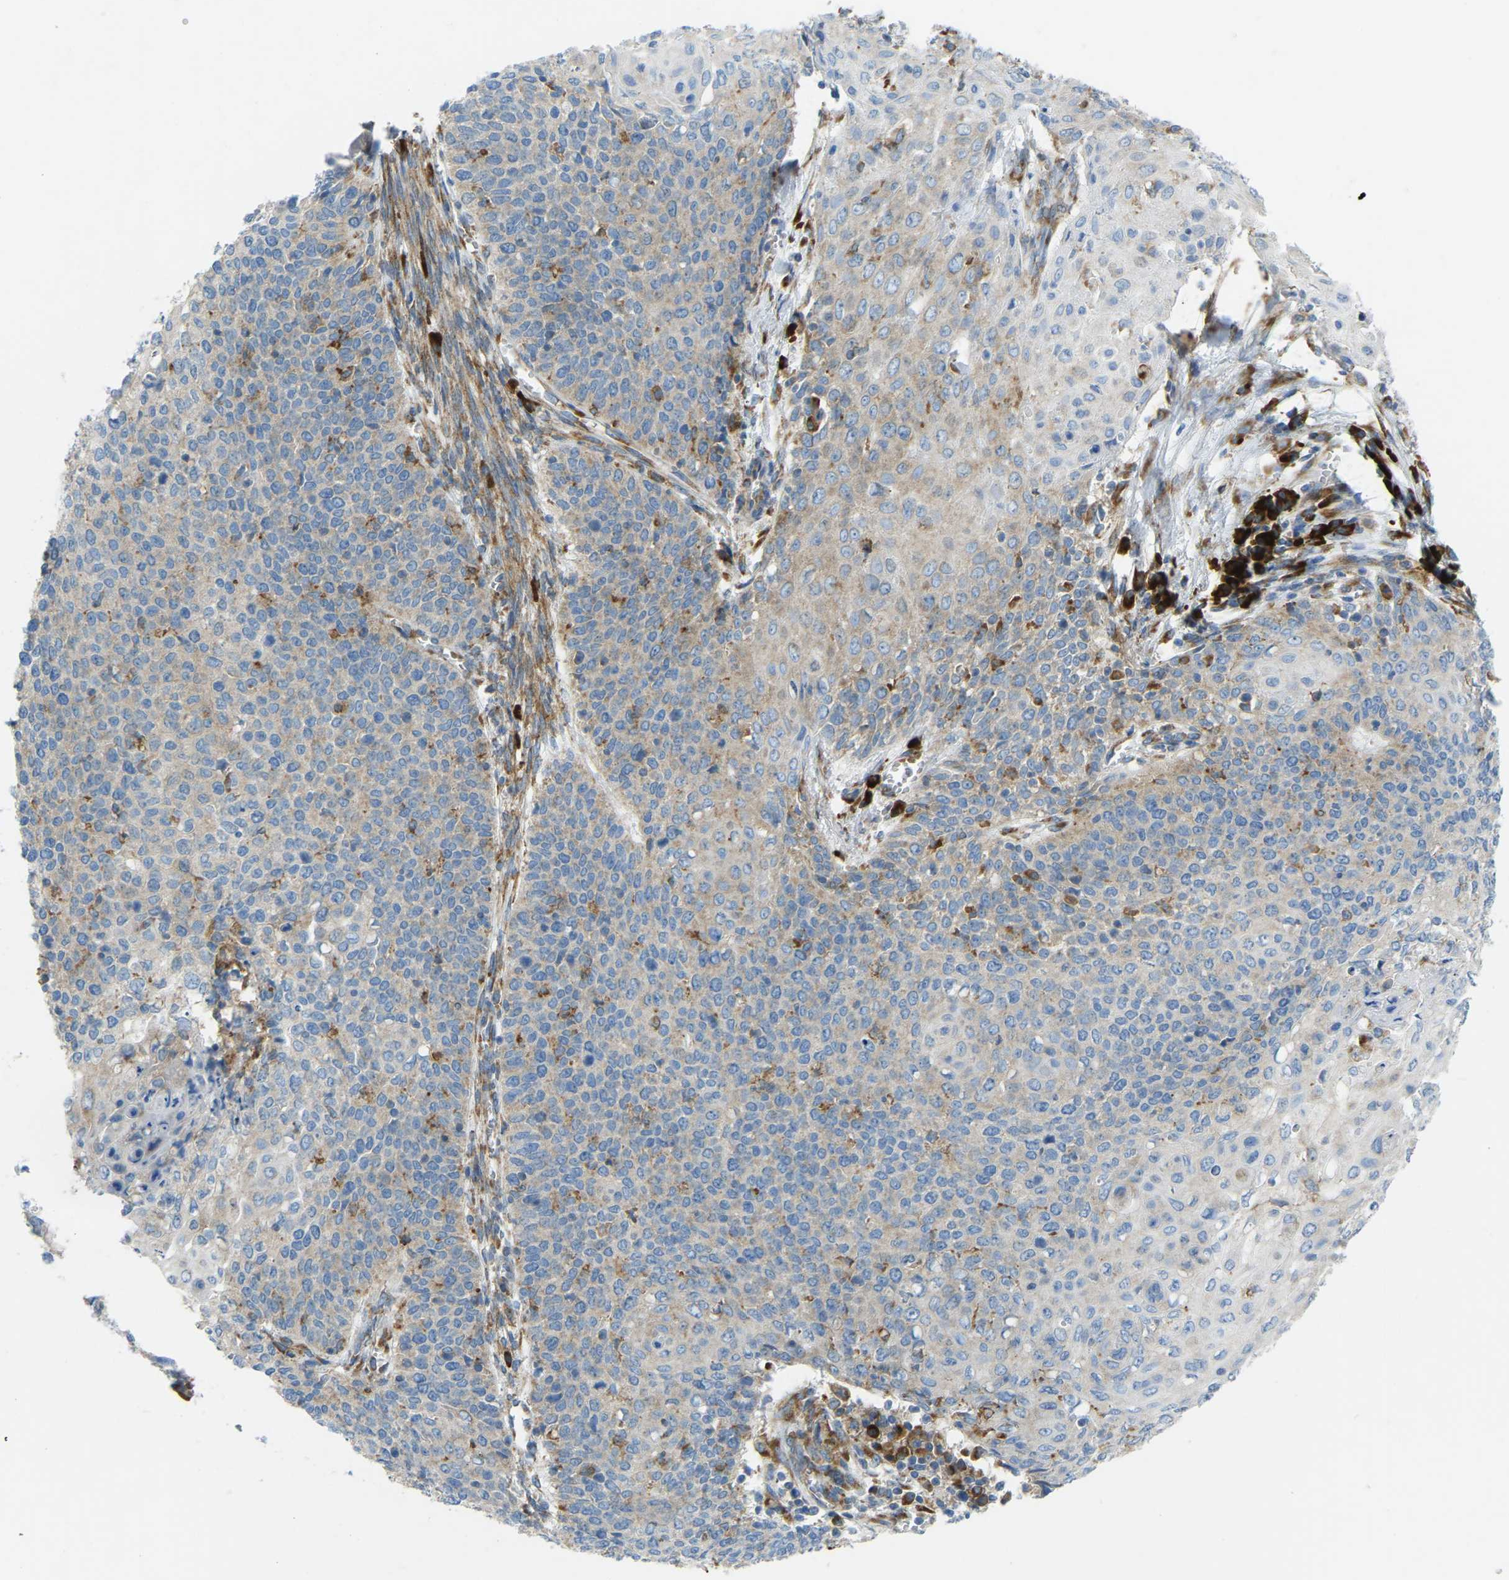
{"staining": {"intensity": "moderate", "quantity": "25%-75%", "location": "cytoplasmic/membranous"}, "tissue": "cervical cancer", "cell_type": "Tumor cells", "image_type": "cancer", "snomed": [{"axis": "morphology", "description": "Squamous cell carcinoma, NOS"}, {"axis": "topography", "description": "Cervix"}], "caption": "Squamous cell carcinoma (cervical) stained with DAB immunohistochemistry reveals medium levels of moderate cytoplasmic/membranous positivity in approximately 25%-75% of tumor cells.", "gene": "SND1", "patient": {"sex": "female", "age": 39}}